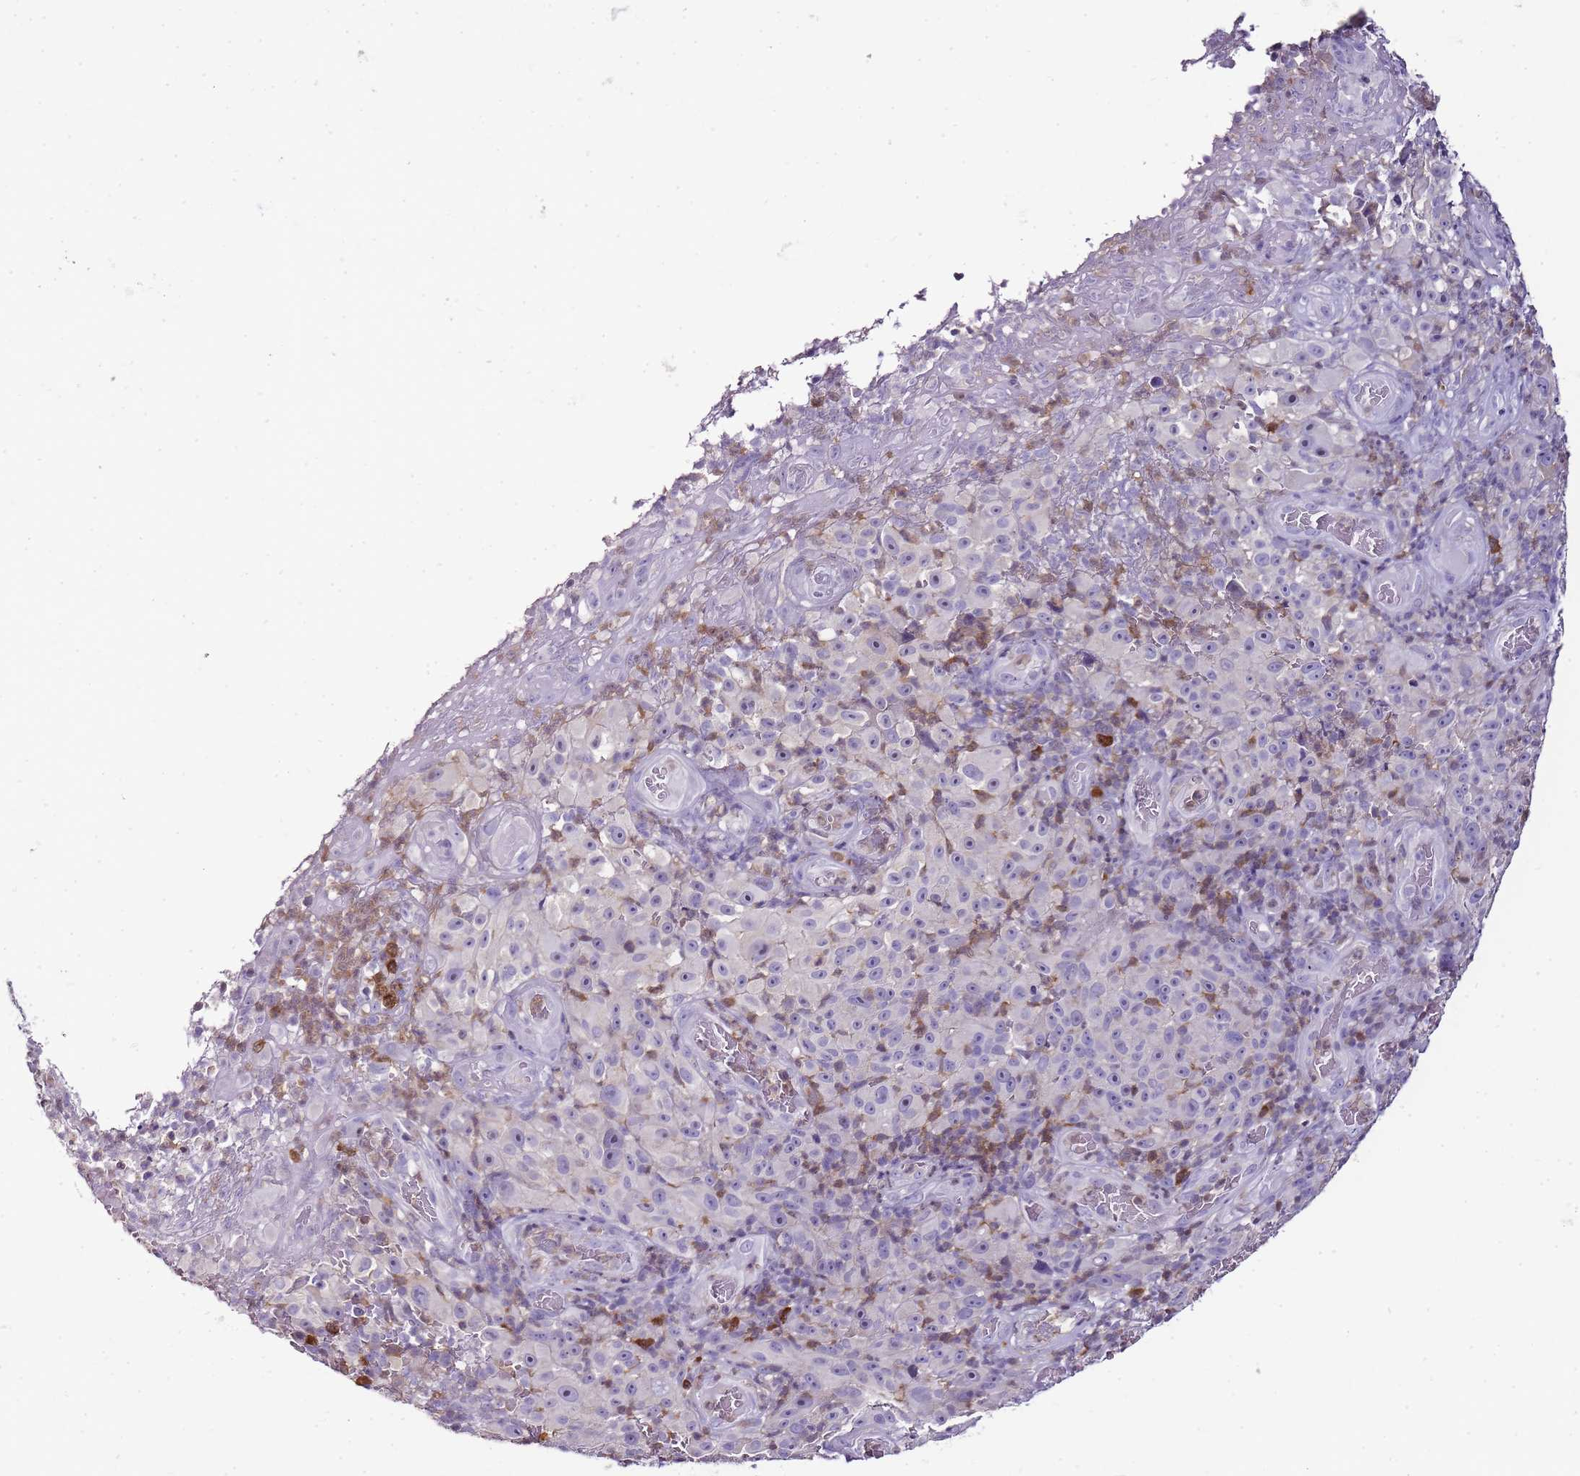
{"staining": {"intensity": "negative", "quantity": "none", "location": "none"}, "tissue": "melanoma", "cell_type": "Tumor cells", "image_type": "cancer", "snomed": [{"axis": "morphology", "description": "Malignant melanoma, NOS"}, {"axis": "topography", "description": "Skin"}], "caption": "Melanoma stained for a protein using immunohistochemistry (IHC) exhibits no expression tumor cells.", "gene": "ZBP1", "patient": {"sex": "female", "age": 82}}